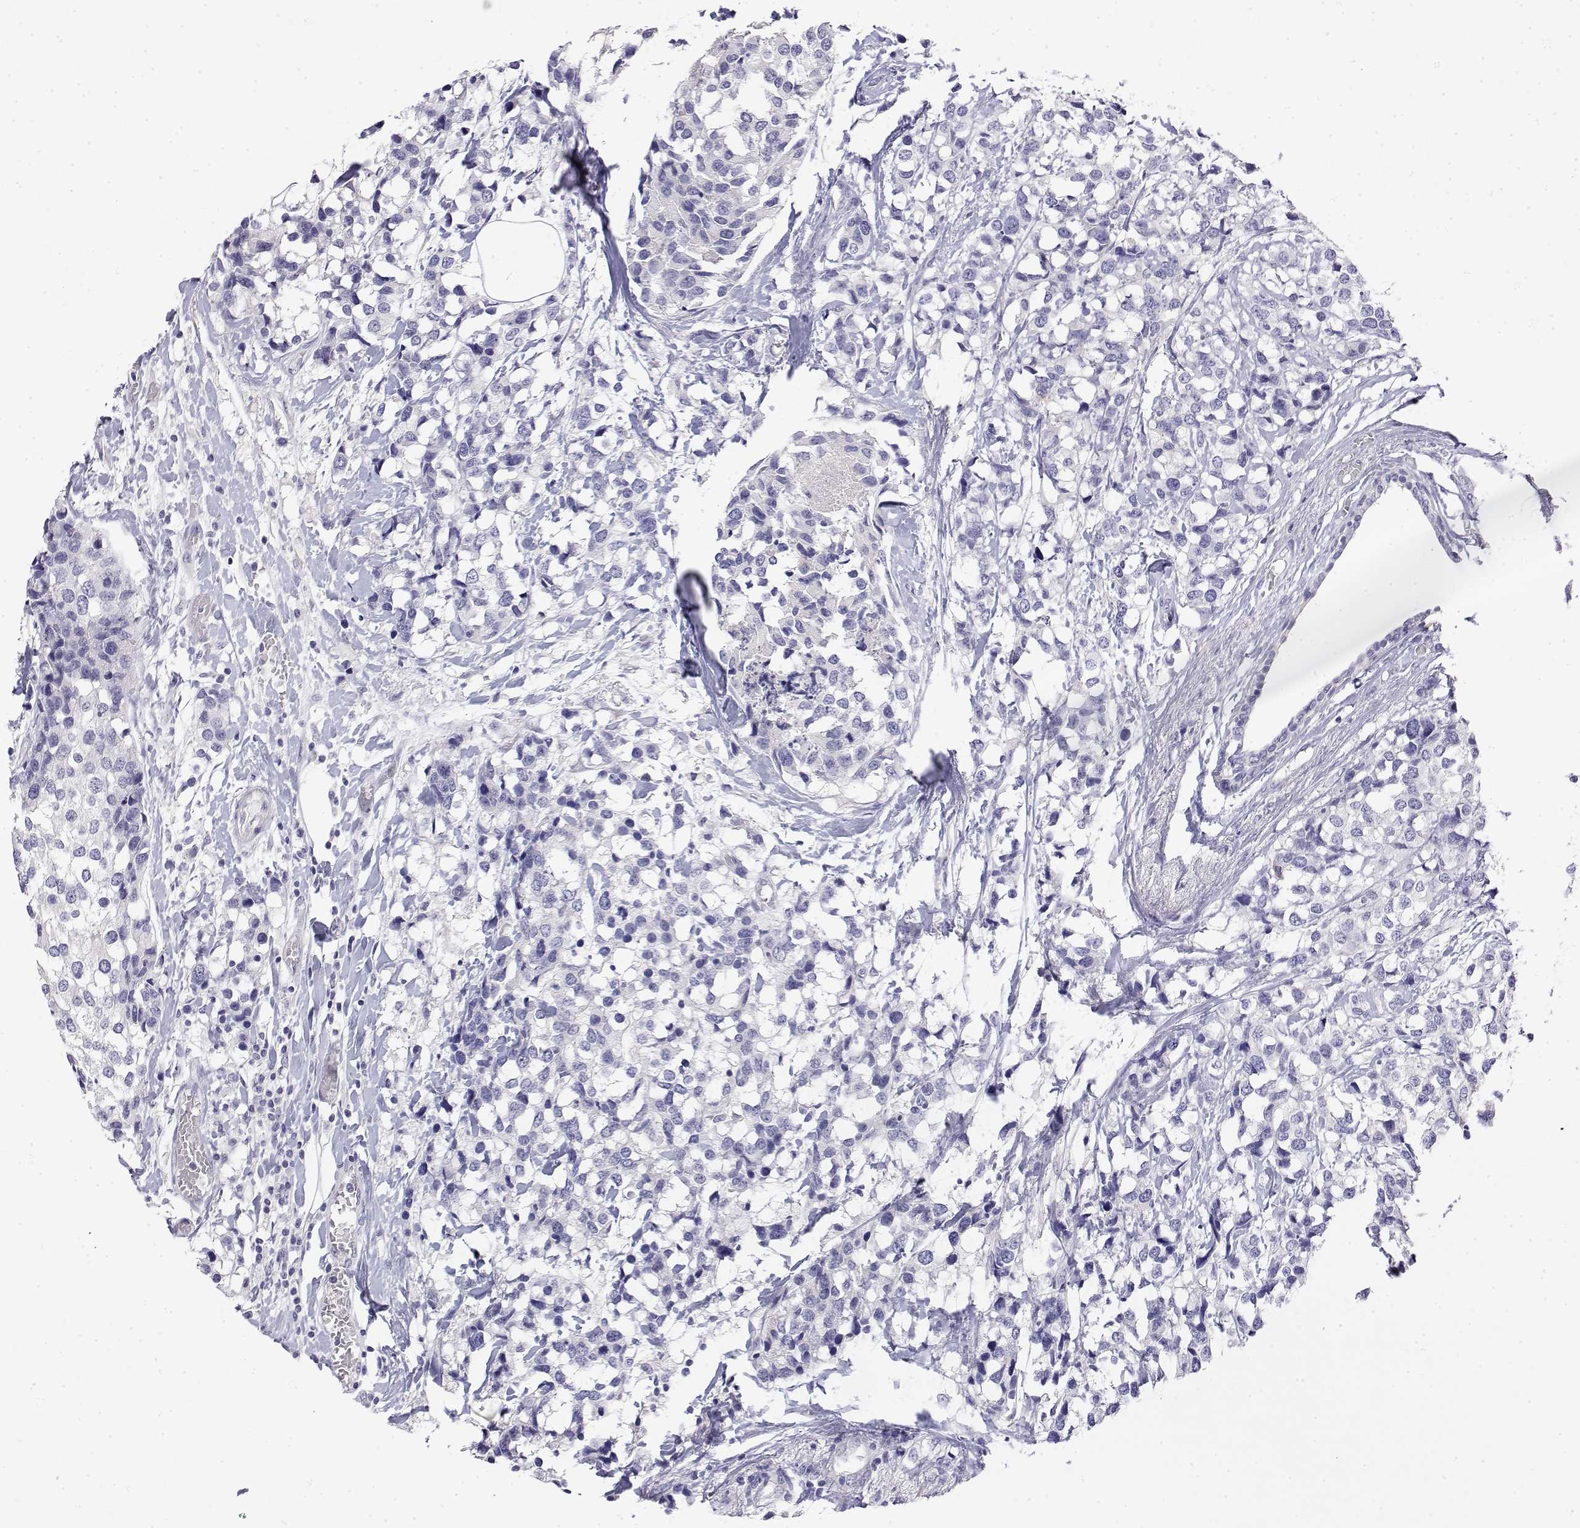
{"staining": {"intensity": "negative", "quantity": "none", "location": "none"}, "tissue": "breast cancer", "cell_type": "Tumor cells", "image_type": "cancer", "snomed": [{"axis": "morphology", "description": "Lobular carcinoma"}, {"axis": "topography", "description": "Breast"}], "caption": "DAB immunohistochemical staining of human lobular carcinoma (breast) displays no significant expression in tumor cells. (Brightfield microscopy of DAB (3,3'-diaminobenzidine) immunohistochemistry (IHC) at high magnification).", "gene": "LY6D", "patient": {"sex": "female", "age": 59}}